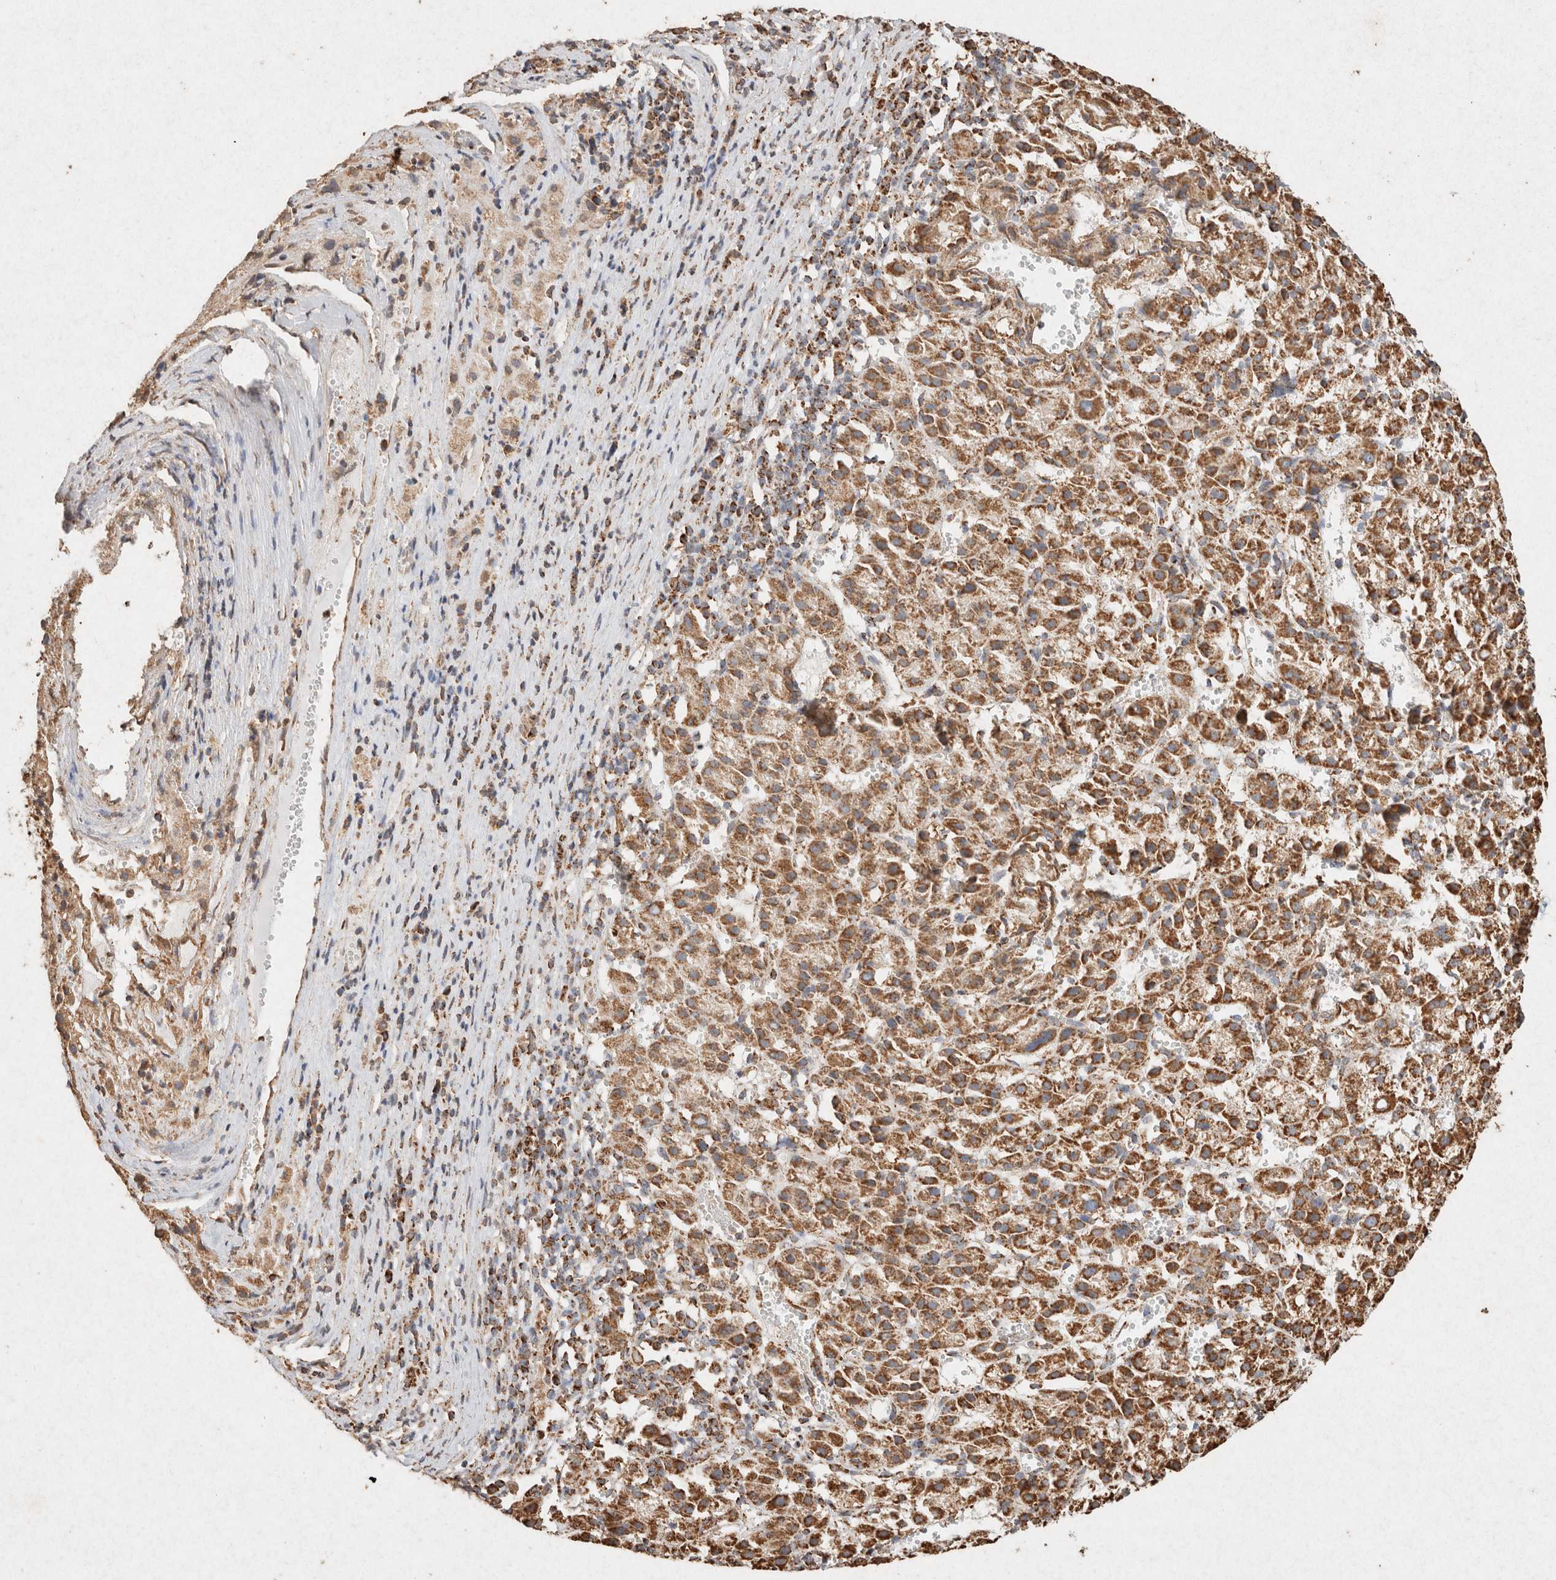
{"staining": {"intensity": "moderate", "quantity": ">75%", "location": "cytoplasmic/membranous"}, "tissue": "liver cancer", "cell_type": "Tumor cells", "image_type": "cancer", "snomed": [{"axis": "morphology", "description": "Carcinoma, Hepatocellular, NOS"}, {"axis": "topography", "description": "Liver"}], "caption": "IHC of human liver hepatocellular carcinoma shows medium levels of moderate cytoplasmic/membranous staining in about >75% of tumor cells.", "gene": "SDC2", "patient": {"sex": "female", "age": 58}}